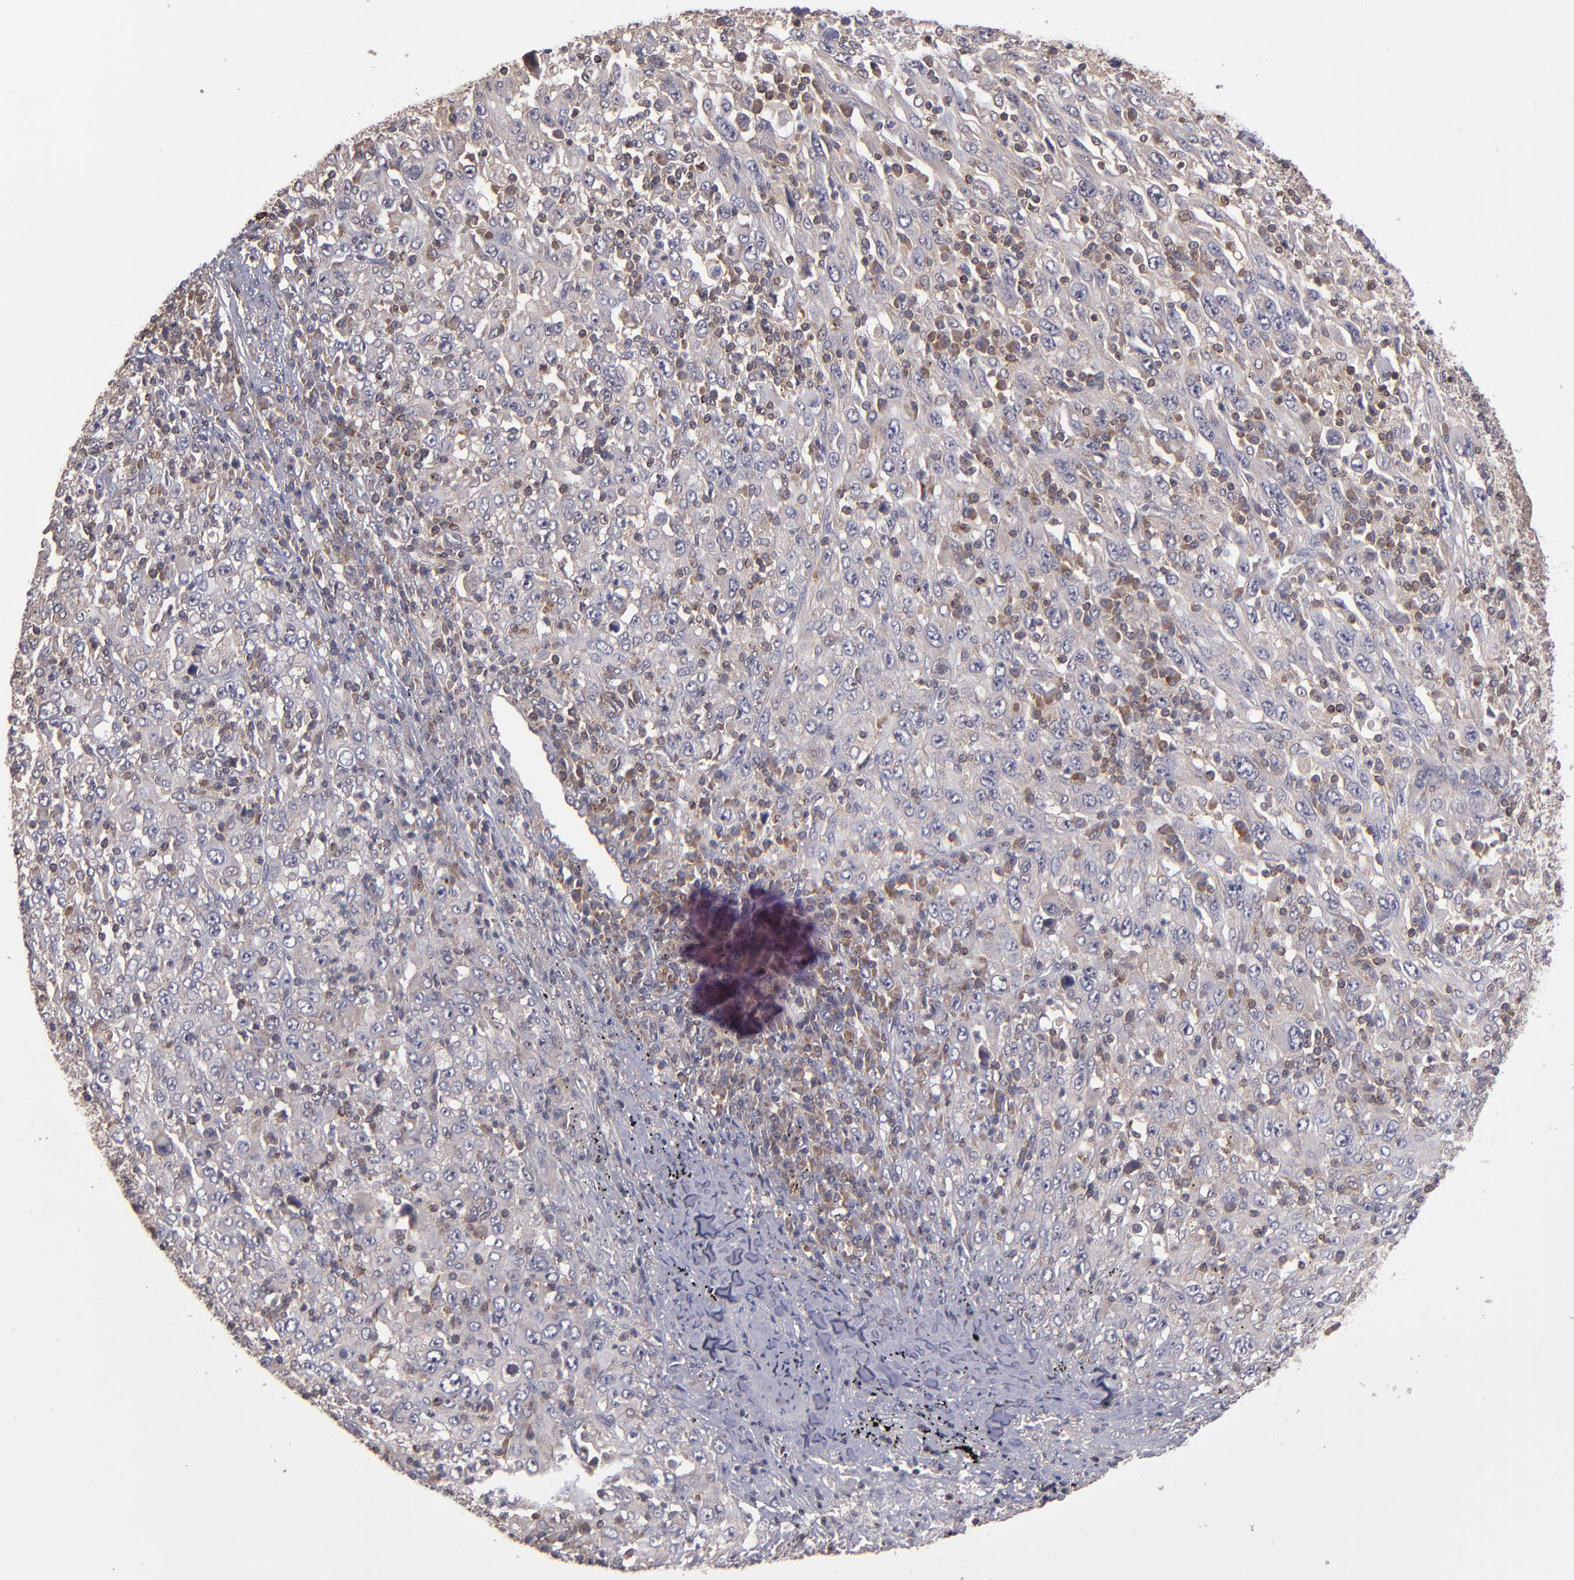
{"staining": {"intensity": "weak", "quantity": "25%-75%", "location": "cytoplasmic/membranous"}, "tissue": "melanoma", "cell_type": "Tumor cells", "image_type": "cancer", "snomed": [{"axis": "morphology", "description": "Malignant melanoma, Metastatic site"}, {"axis": "topography", "description": "Skin"}], "caption": "Protein expression analysis of melanoma reveals weak cytoplasmic/membranous positivity in about 25%-75% of tumor cells.", "gene": "NF2", "patient": {"sex": "female", "age": 56}}